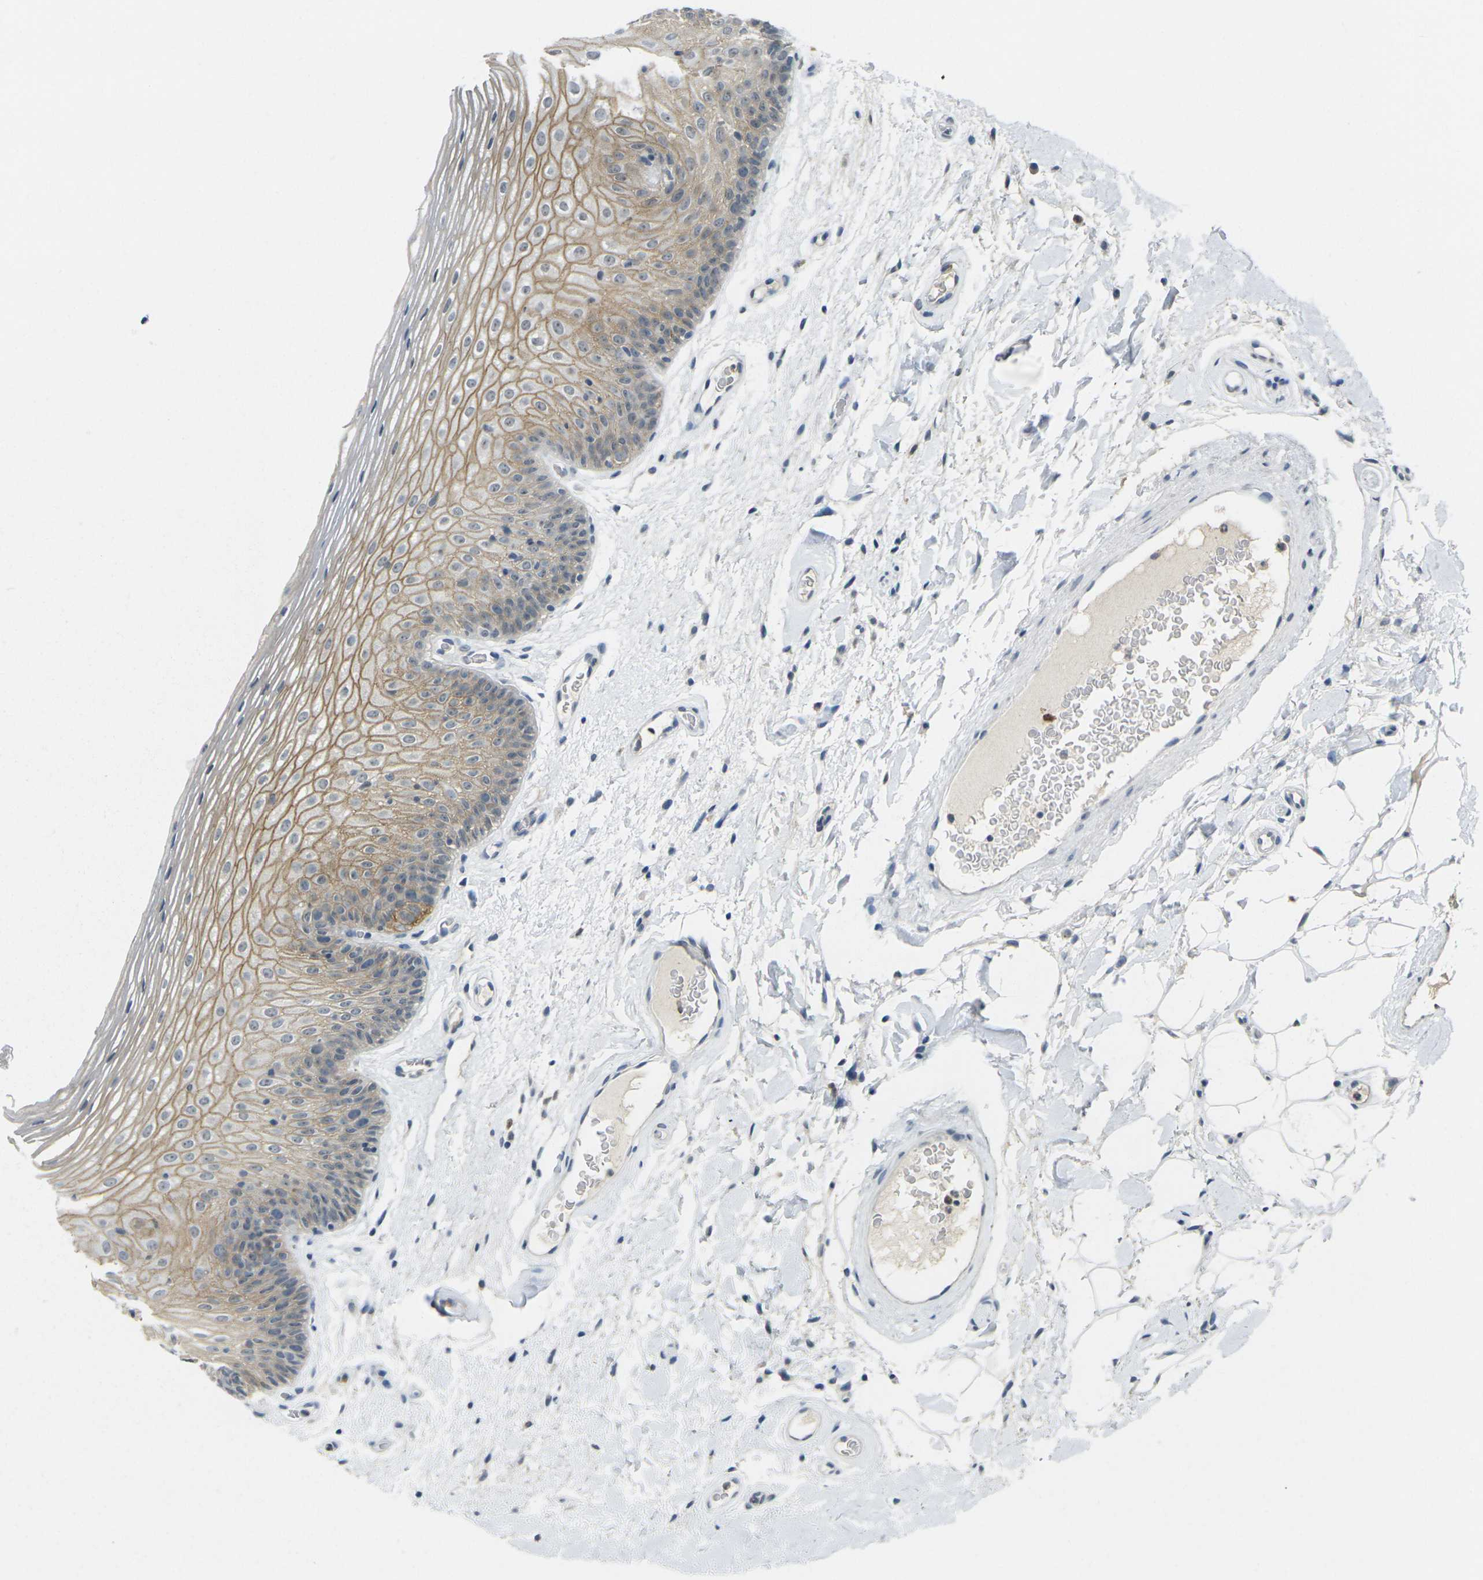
{"staining": {"intensity": "moderate", "quantity": ">75%", "location": "cytoplasmic/membranous"}, "tissue": "oral mucosa", "cell_type": "Squamous epithelial cells", "image_type": "normal", "snomed": [{"axis": "morphology", "description": "Normal tissue, NOS"}, {"axis": "morphology", "description": "Squamous cell carcinoma, NOS"}, {"axis": "topography", "description": "Skeletal muscle"}, {"axis": "topography", "description": "Oral tissue"}], "caption": "An IHC micrograph of benign tissue is shown. Protein staining in brown labels moderate cytoplasmic/membranous positivity in oral mucosa within squamous epithelial cells.", "gene": "SPTBN2", "patient": {"sex": "male", "age": 71}}